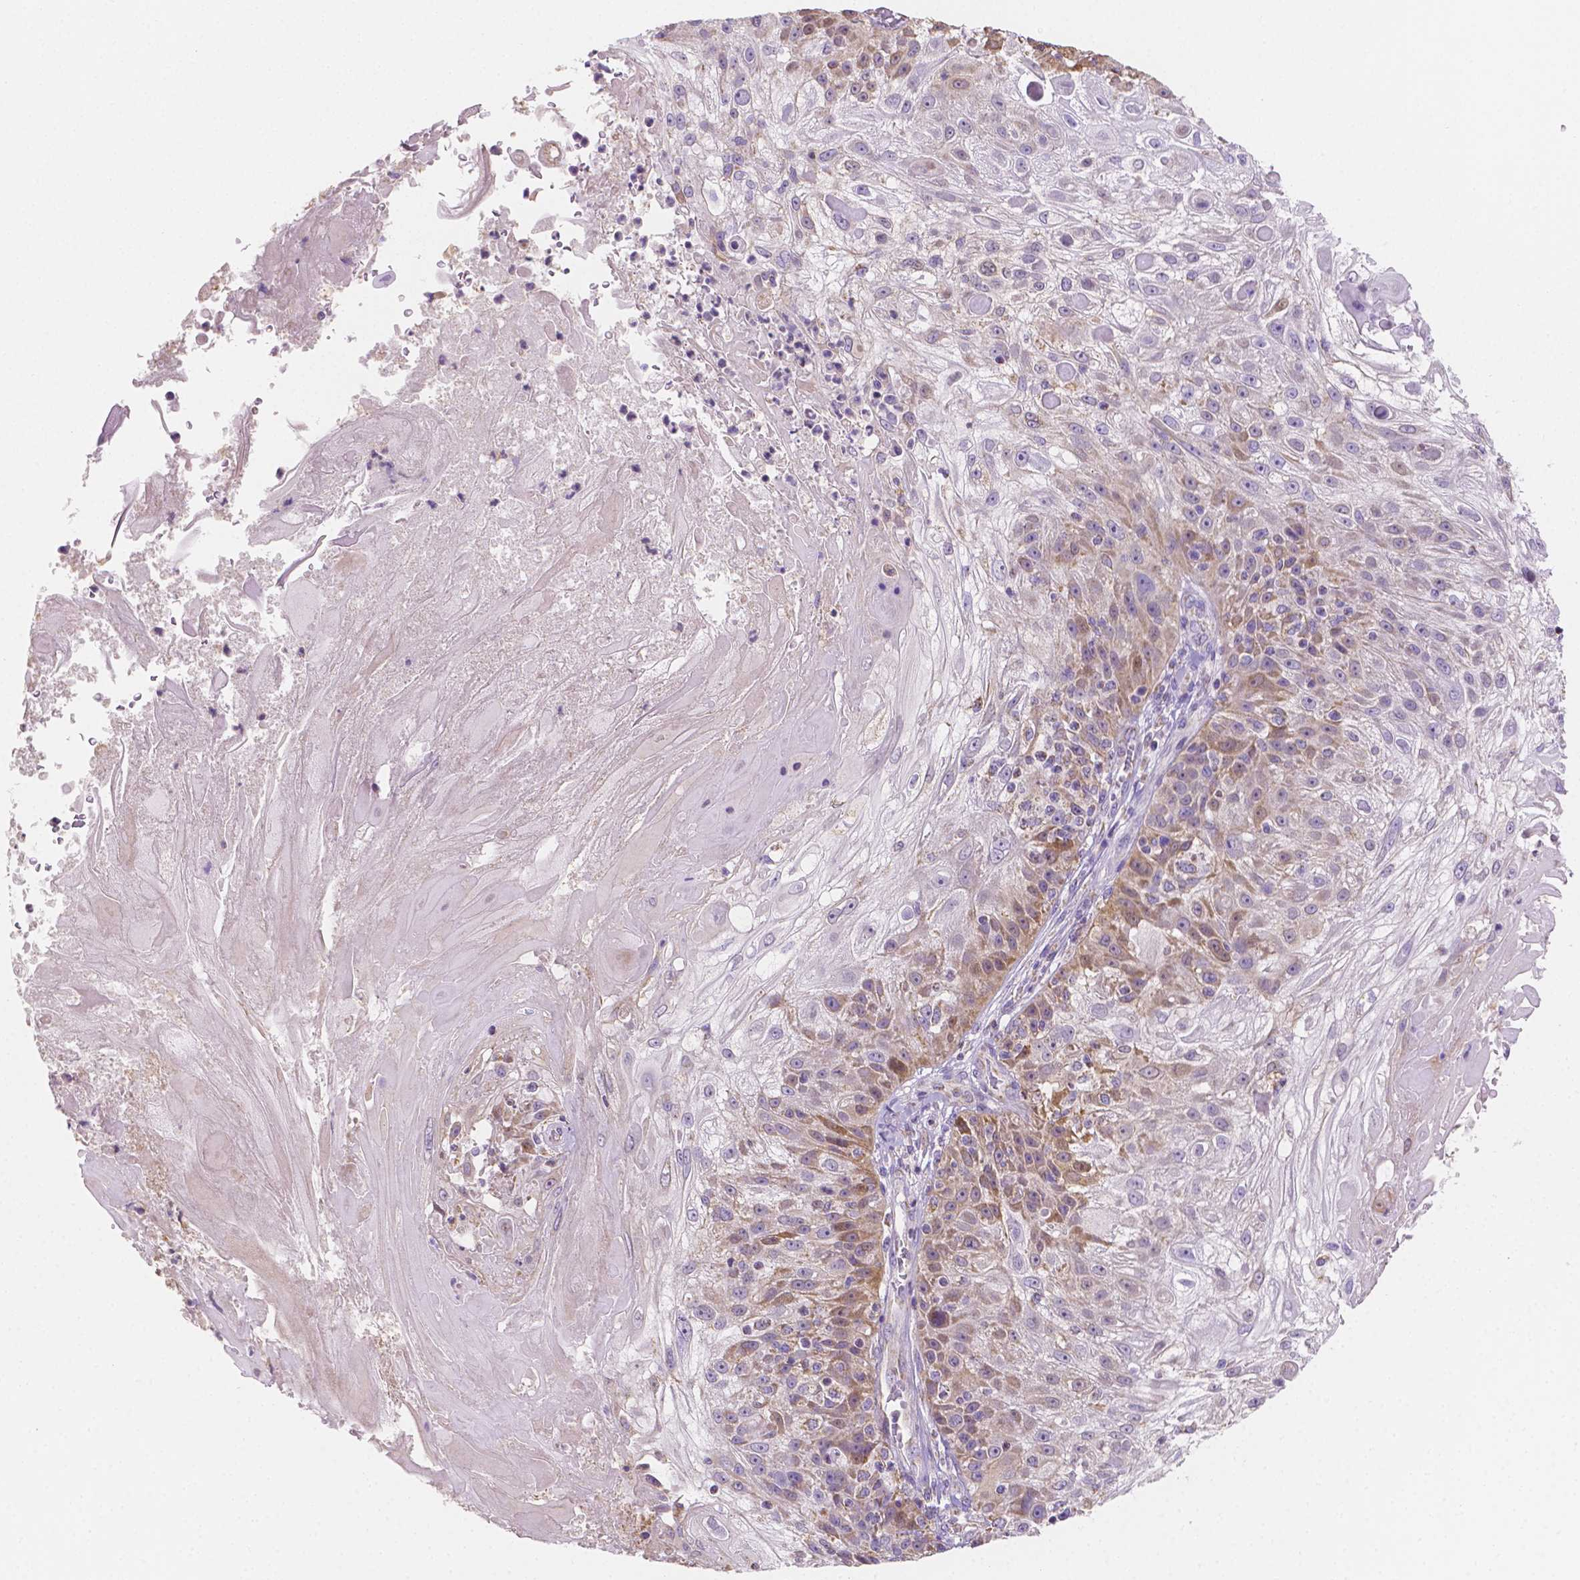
{"staining": {"intensity": "weak", "quantity": "25%-75%", "location": "cytoplasmic/membranous"}, "tissue": "skin cancer", "cell_type": "Tumor cells", "image_type": "cancer", "snomed": [{"axis": "morphology", "description": "Normal tissue, NOS"}, {"axis": "morphology", "description": "Squamous cell carcinoma, NOS"}, {"axis": "topography", "description": "Skin"}], "caption": "A high-resolution photomicrograph shows immunohistochemistry (IHC) staining of skin cancer, which exhibits weak cytoplasmic/membranous positivity in approximately 25%-75% of tumor cells.", "gene": "TMEM130", "patient": {"sex": "female", "age": 83}}